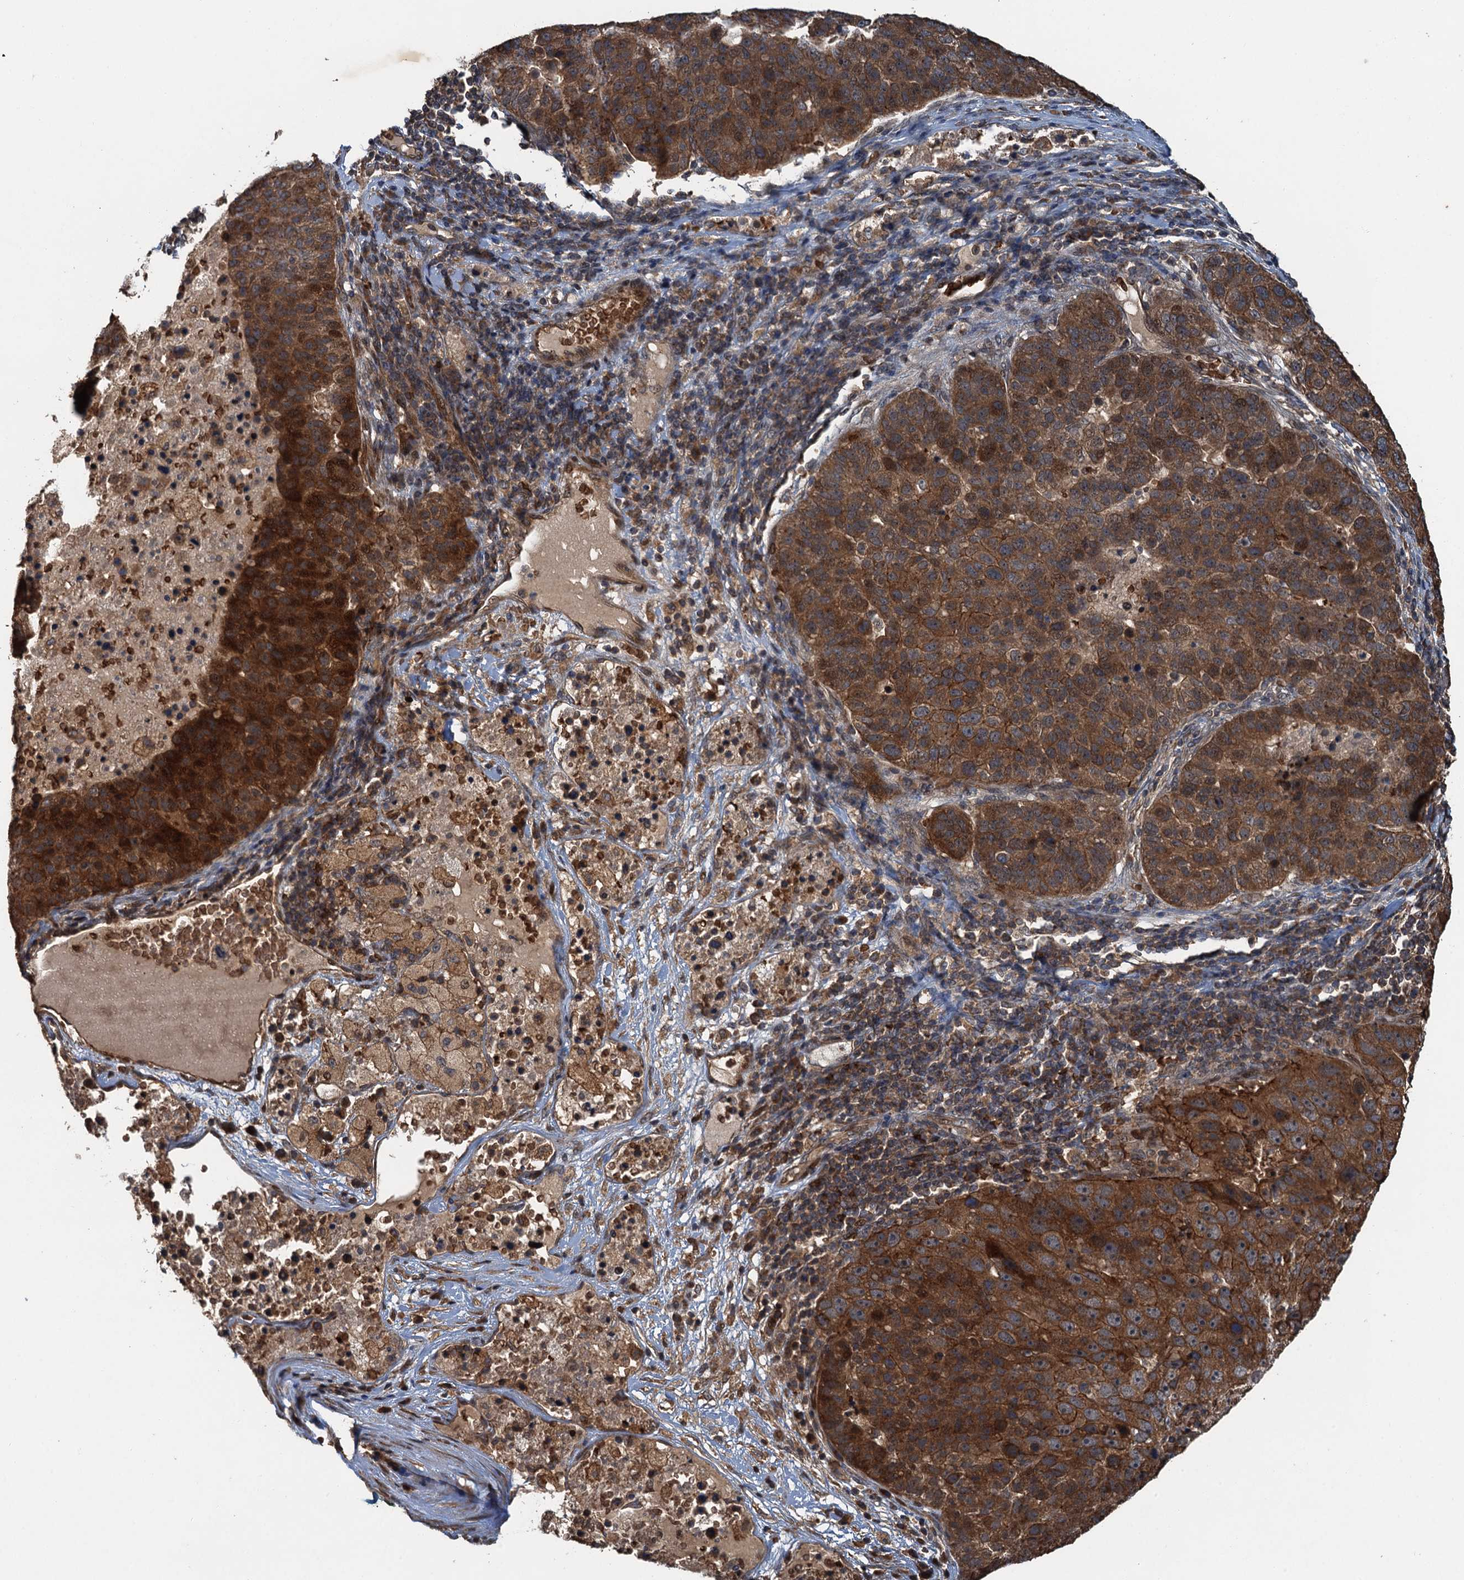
{"staining": {"intensity": "strong", "quantity": ">75%", "location": "cytoplasmic/membranous"}, "tissue": "pancreatic cancer", "cell_type": "Tumor cells", "image_type": "cancer", "snomed": [{"axis": "morphology", "description": "Adenocarcinoma, NOS"}, {"axis": "topography", "description": "Pancreas"}], "caption": "Protein staining by immunohistochemistry displays strong cytoplasmic/membranous staining in about >75% of tumor cells in adenocarcinoma (pancreatic). (DAB (3,3'-diaminobenzidine) IHC, brown staining for protein, blue staining for nuclei).", "gene": "SNX32", "patient": {"sex": "female", "age": 61}}